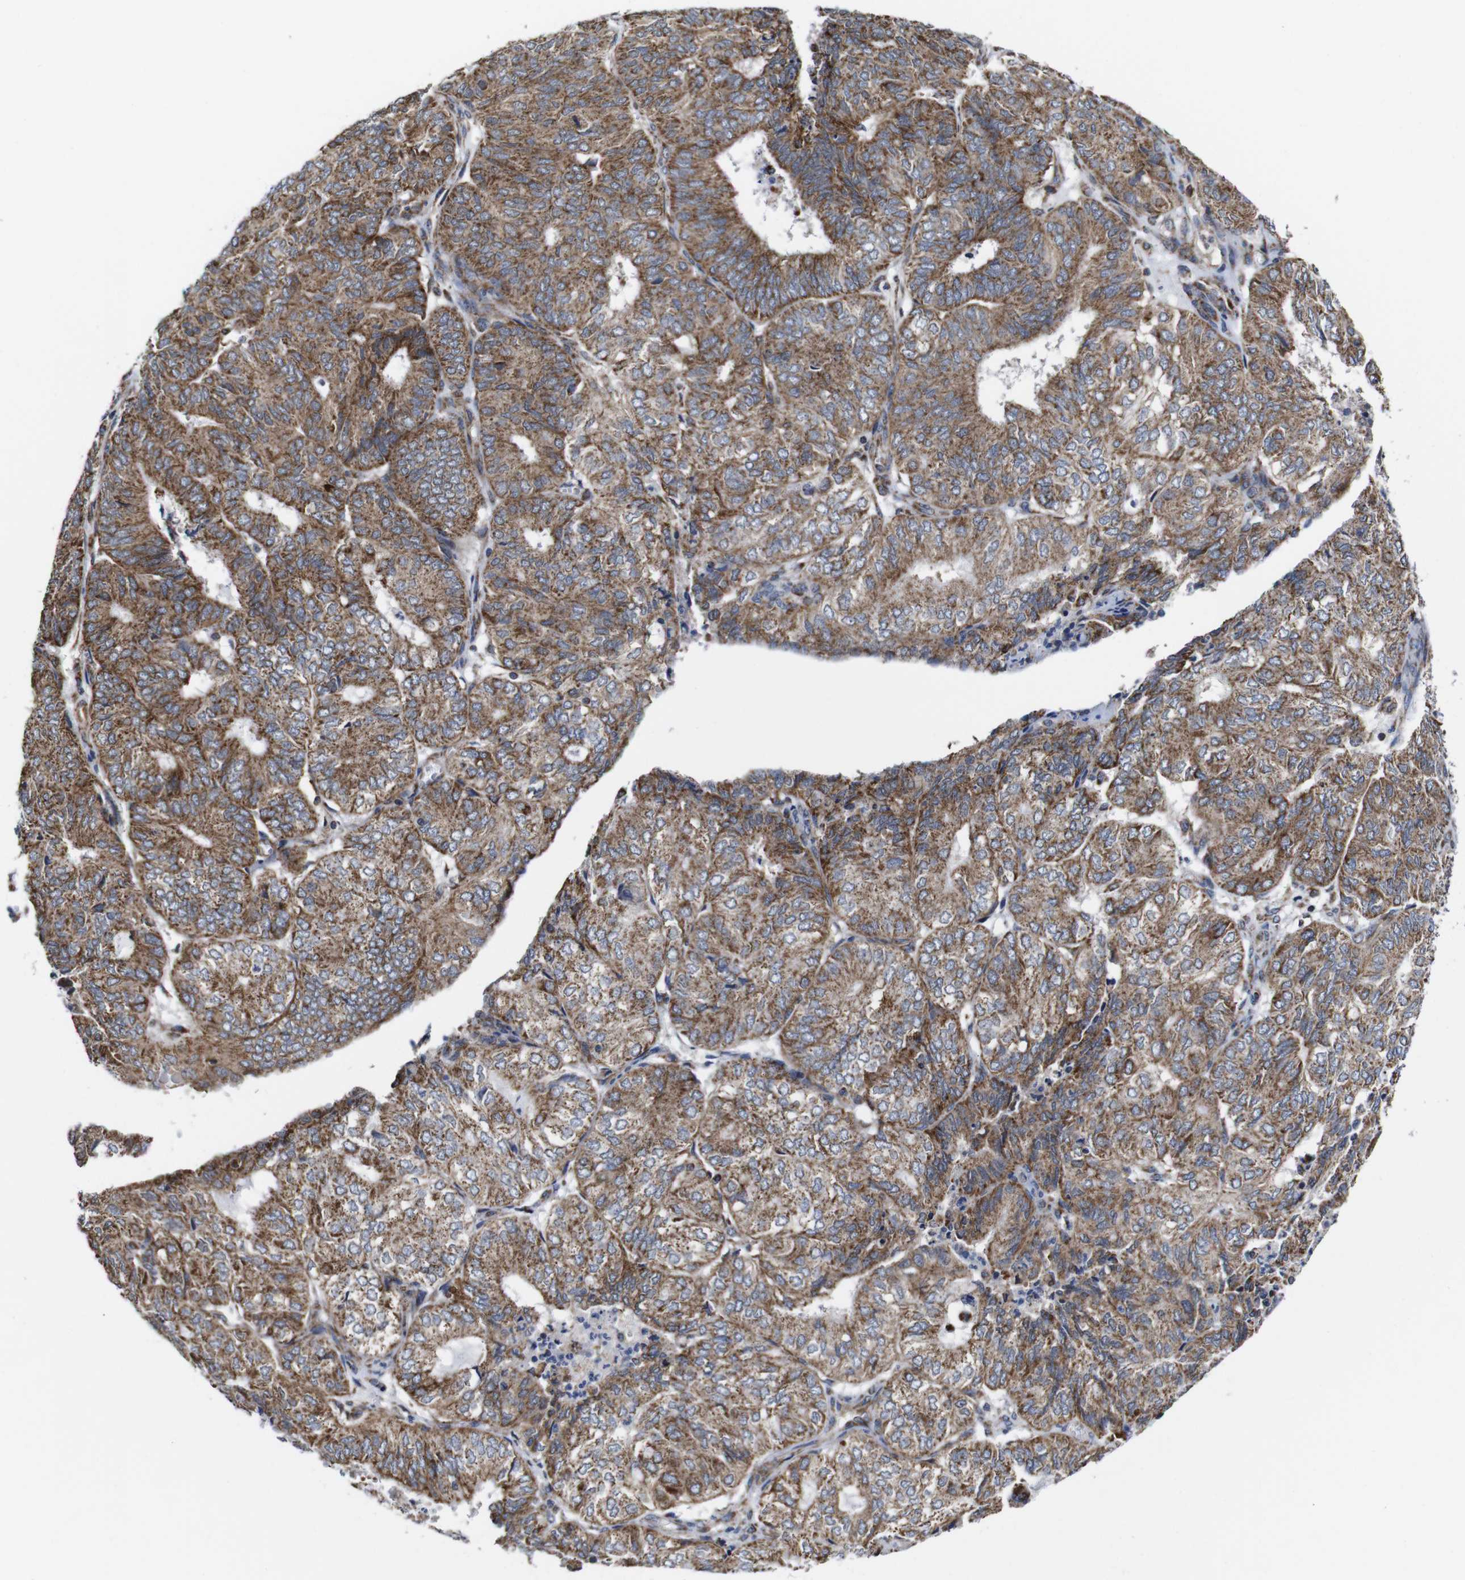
{"staining": {"intensity": "moderate", "quantity": ">75%", "location": "cytoplasmic/membranous"}, "tissue": "endometrial cancer", "cell_type": "Tumor cells", "image_type": "cancer", "snomed": [{"axis": "morphology", "description": "Adenocarcinoma, NOS"}, {"axis": "topography", "description": "Uterus"}], "caption": "Immunohistochemistry (IHC) staining of adenocarcinoma (endometrial), which reveals medium levels of moderate cytoplasmic/membranous staining in about >75% of tumor cells indicating moderate cytoplasmic/membranous protein positivity. The staining was performed using DAB (3,3'-diaminobenzidine) (brown) for protein detection and nuclei were counterstained in hematoxylin (blue).", "gene": "C17orf80", "patient": {"sex": "female", "age": 60}}